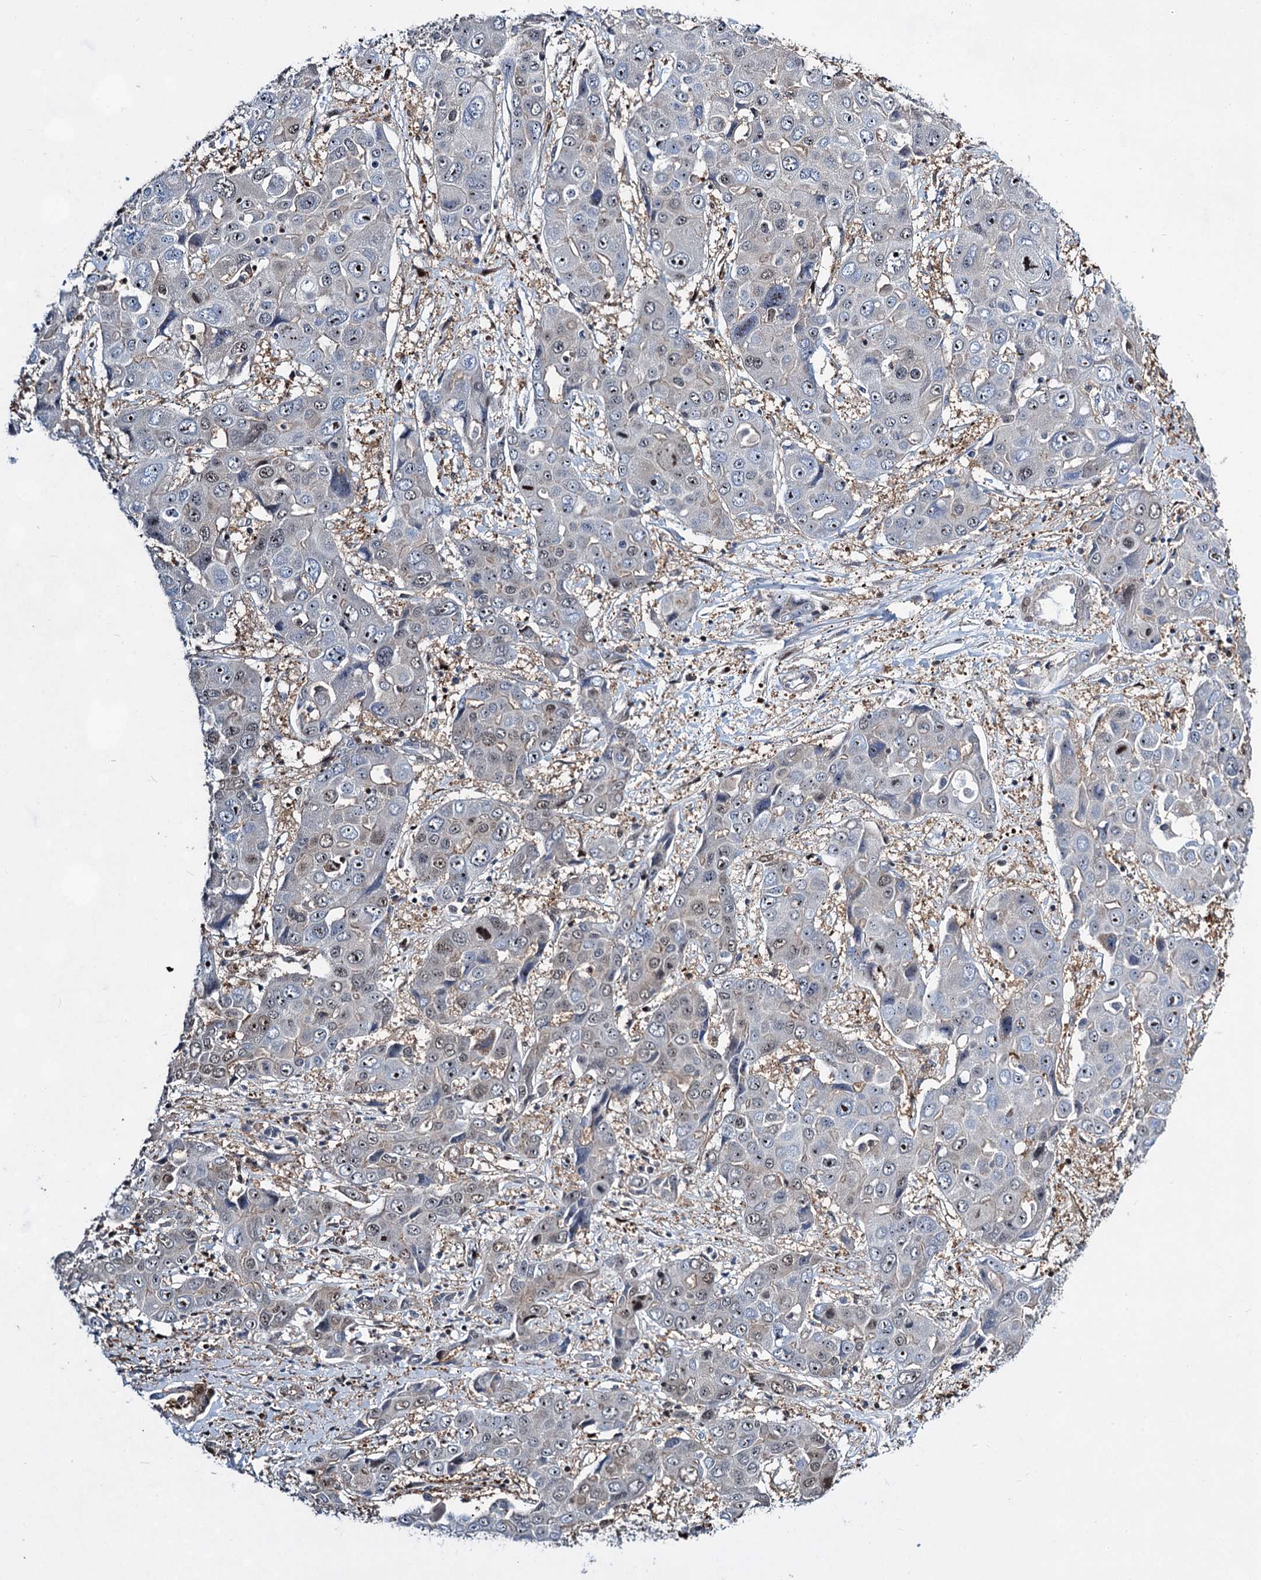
{"staining": {"intensity": "negative", "quantity": "none", "location": "none"}, "tissue": "liver cancer", "cell_type": "Tumor cells", "image_type": "cancer", "snomed": [{"axis": "morphology", "description": "Cholangiocarcinoma"}, {"axis": "topography", "description": "Liver"}], "caption": "High magnification brightfield microscopy of liver cholangiocarcinoma stained with DAB (brown) and counterstained with hematoxylin (blue): tumor cells show no significant staining.", "gene": "GPBP1", "patient": {"sex": "male", "age": 67}}